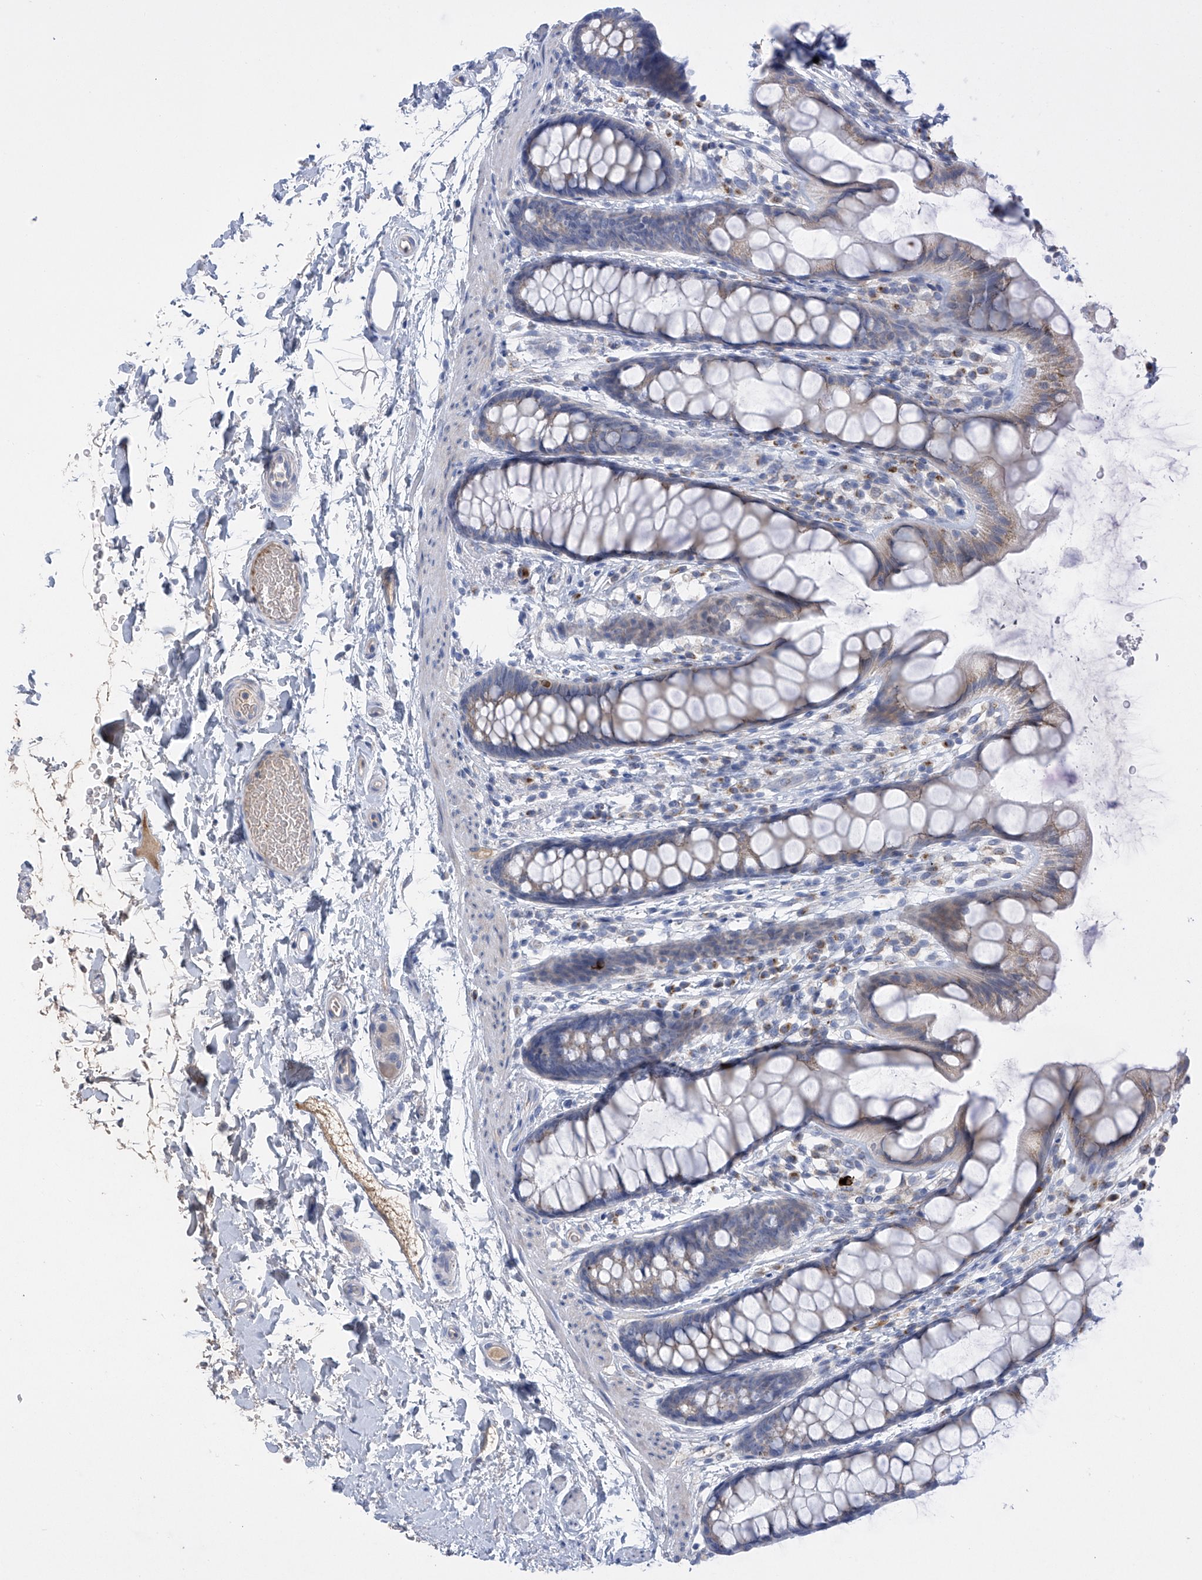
{"staining": {"intensity": "weak", "quantity": "<25%", "location": "cytoplasmic/membranous"}, "tissue": "rectum", "cell_type": "Glandular cells", "image_type": "normal", "snomed": [{"axis": "morphology", "description": "Normal tissue, NOS"}, {"axis": "topography", "description": "Rectum"}], "caption": "Immunohistochemistry photomicrograph of benign rectum: rectum stained with DAB (3,3'-diaminobenzidine) exhibits no significant protein expression in glandular cells. (Brightfield microscopy of DAB (3,3'-diaminobenzidine) immunohistochemistry (IHC) at high magnification).", "gene": "SLCO4A1", "patient": {"sex": "female", "age": 65}}